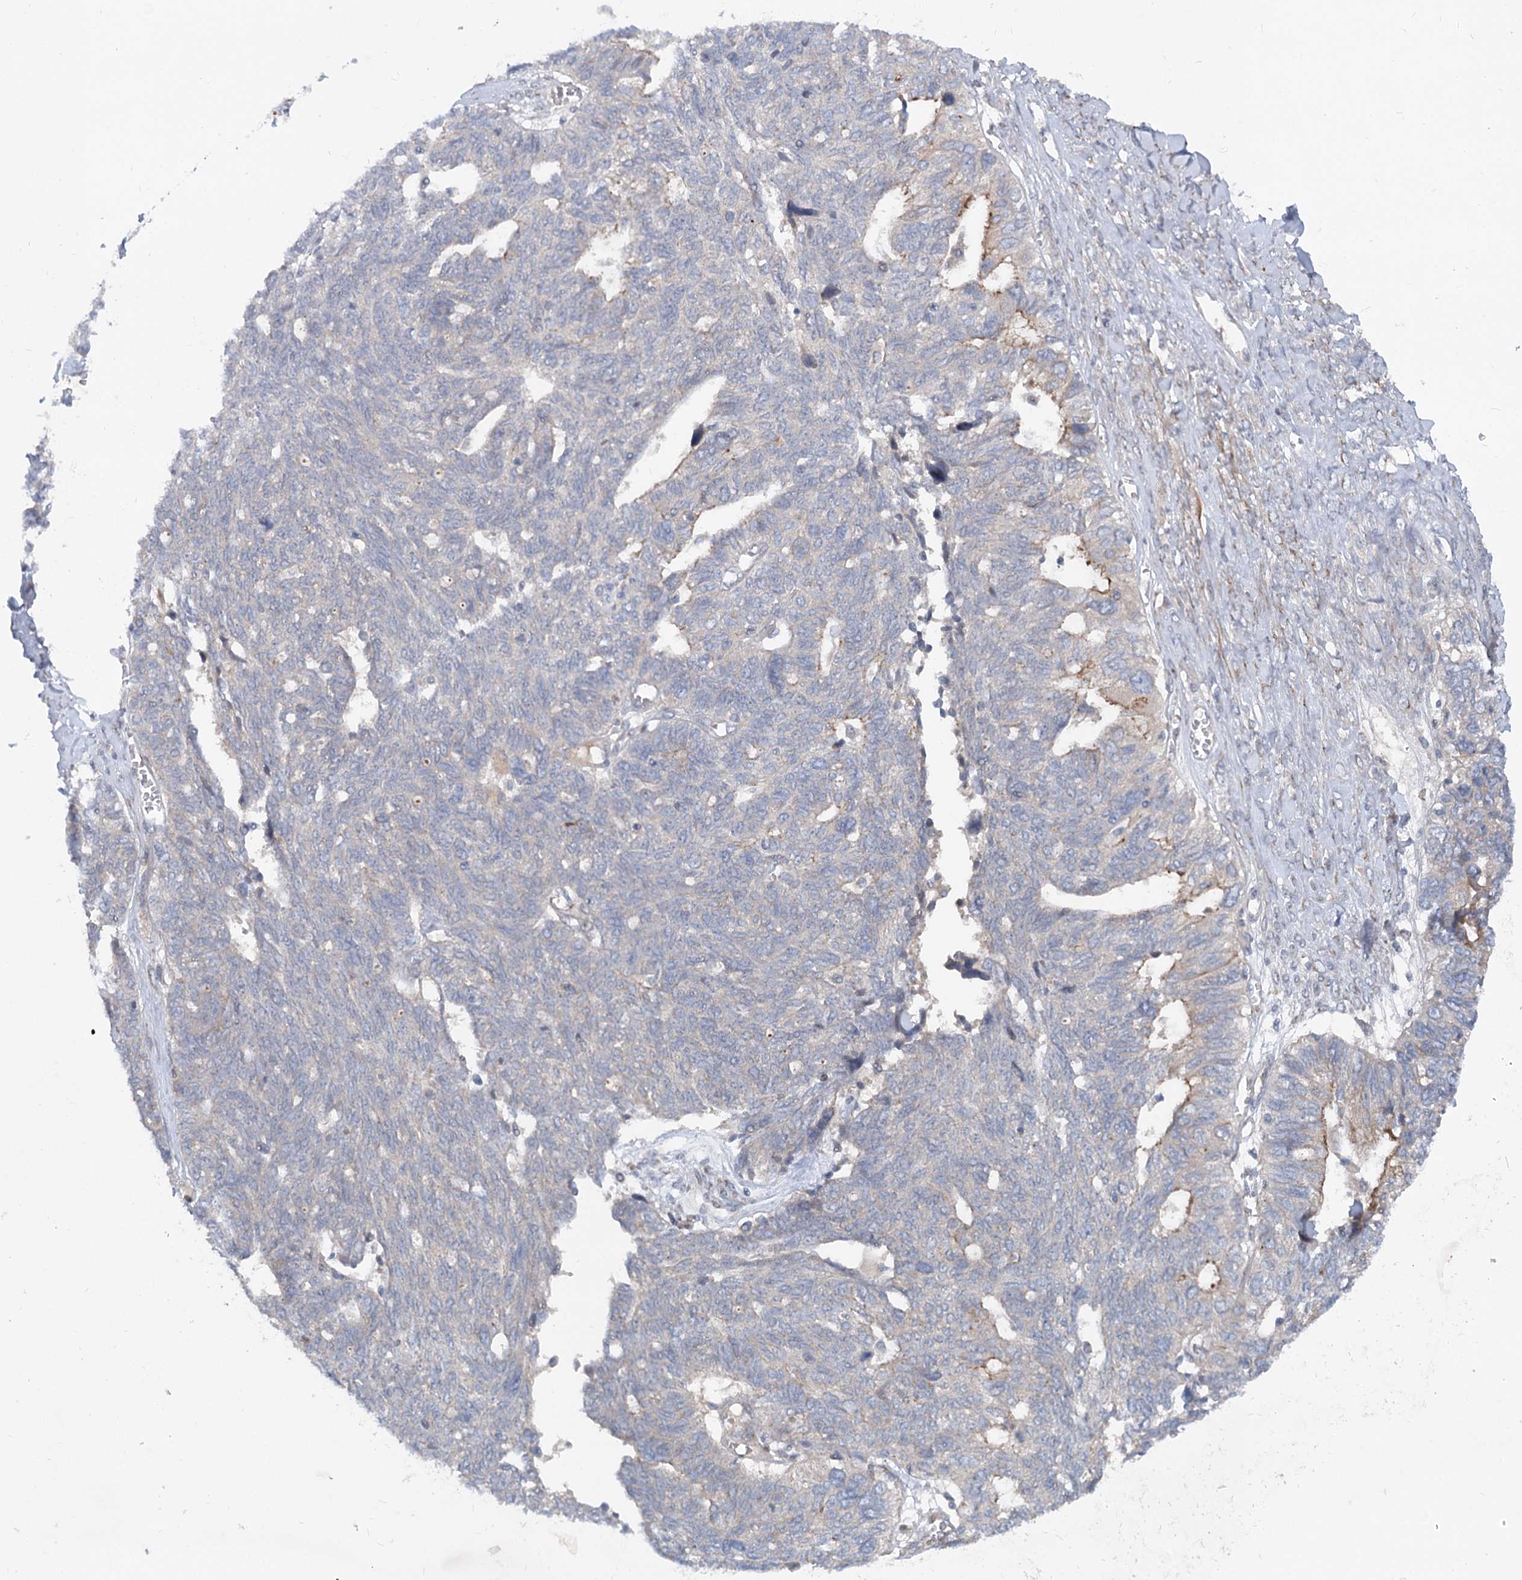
{"staining": {"intensity": "moderate", "quantity": "<25%", "location": "cytoplasmic/membranous"}, "tissue": "ovarian cancer", "cell_type": "Tumor cells", "image_type": "cancer", "snomed": [{"axis": "morphology", "description": "Cystadenocarcinoma, serous, NOS"}, {"axis": "topography", "description": "Ovary"}], "caption": "The histopathology image displays a brown stain indicating the presence of a protein in the cytoplasmic/membranous of tumor cells in serous cystadenocarcinoma (ovarian).", "gene": "FGF19", "patient": {"sex": "female", "age": 79}}